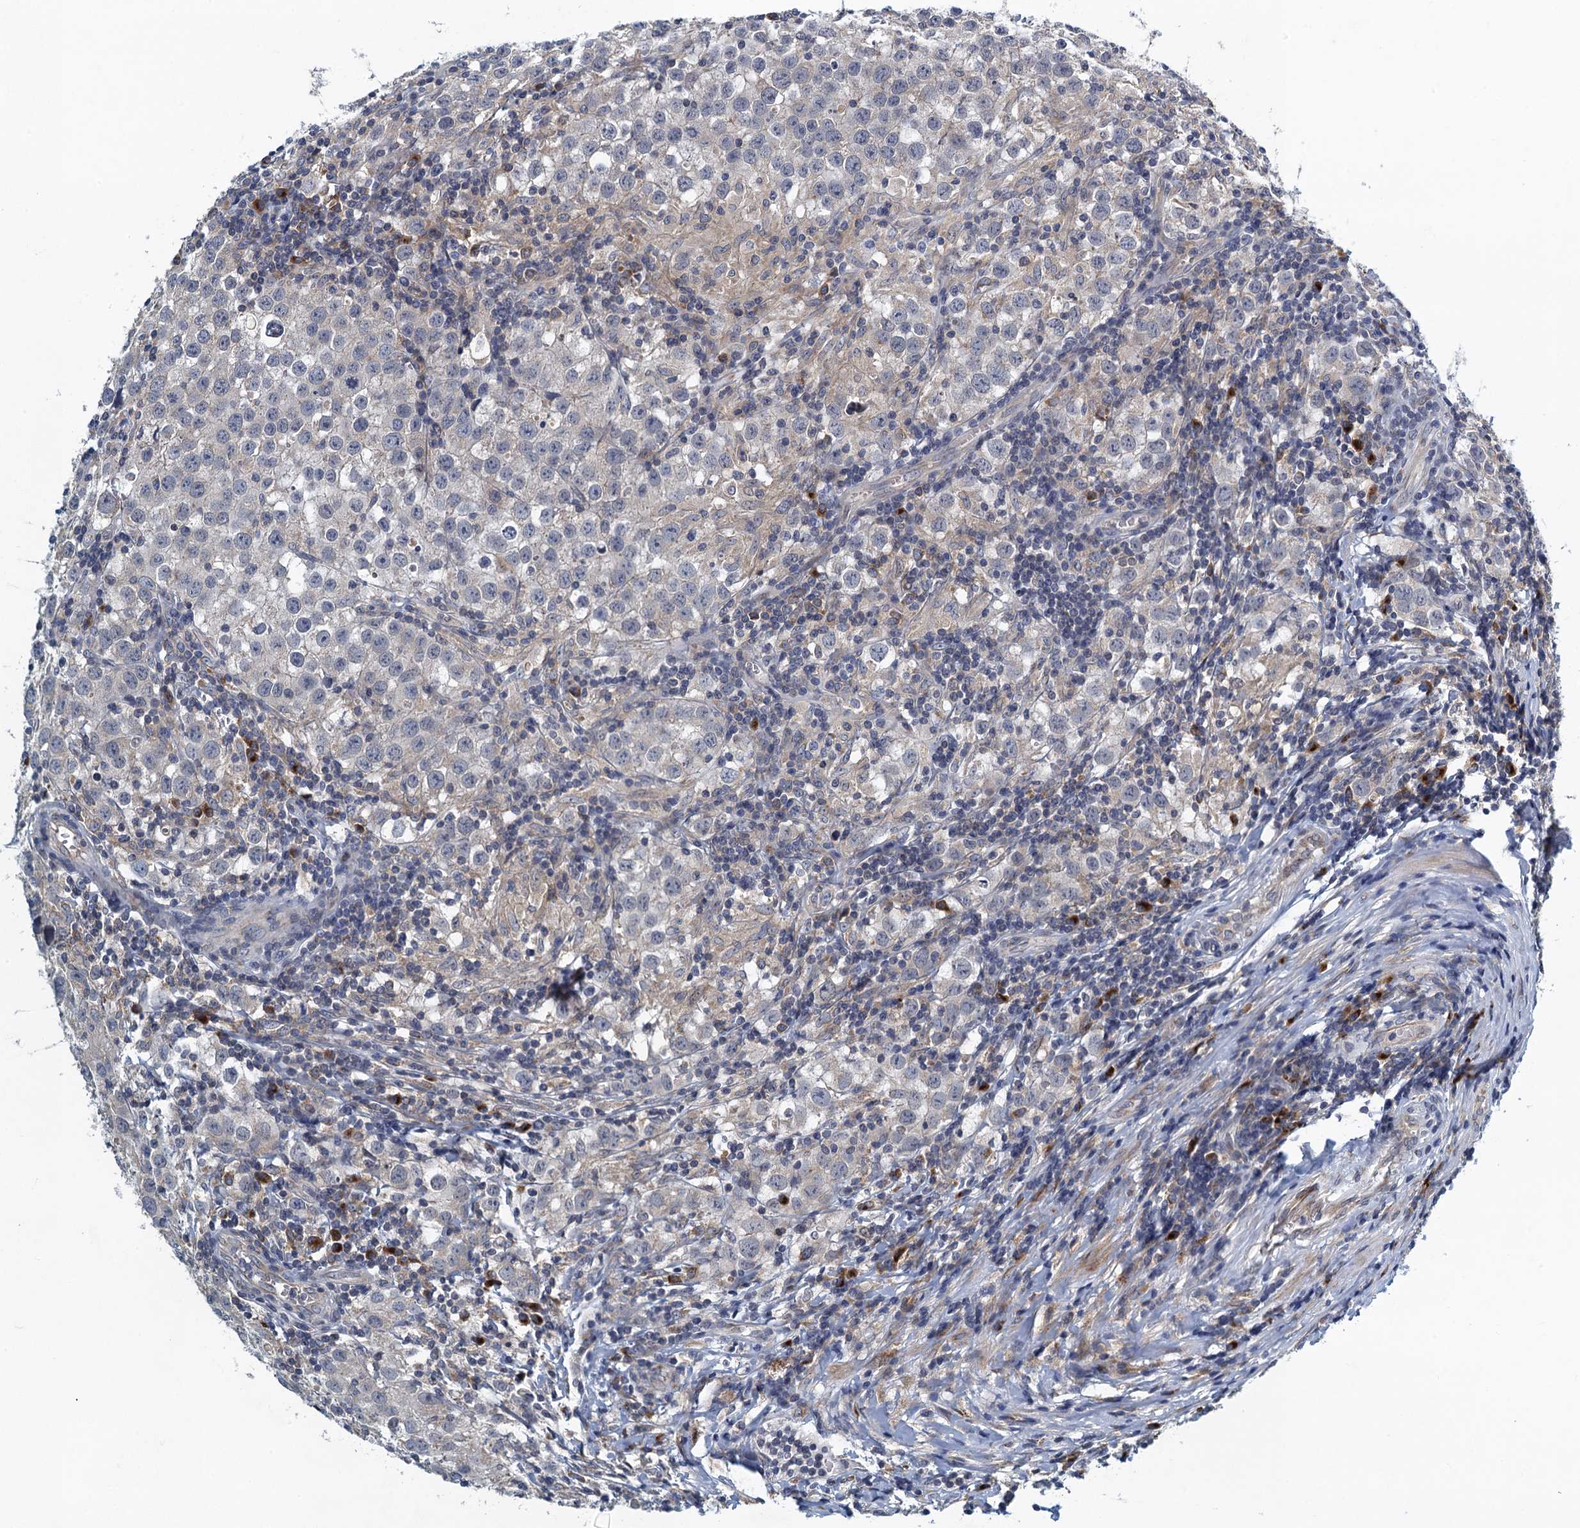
{"staining": {"intensity": "negative", "quantity": "none", "location": "none"}, "tissue": "testis cancer", "cell_type": "Tumor cells", "image_type": "cancer", "snomed": [{"axis": "morphology", "description": "Seminoma, NOS"}, {"axis": "morphology", "description": "Carcinoma, Embryonal, NOS"}, {"axis": "topography", "description": "Testis"}], "caption": "Protein analysis of testis cancer (embryonal carcinoma) displays no significant staining in tumor cells.", "gene": "ALG2", "patient": {"sex": "male", "age": 43}}